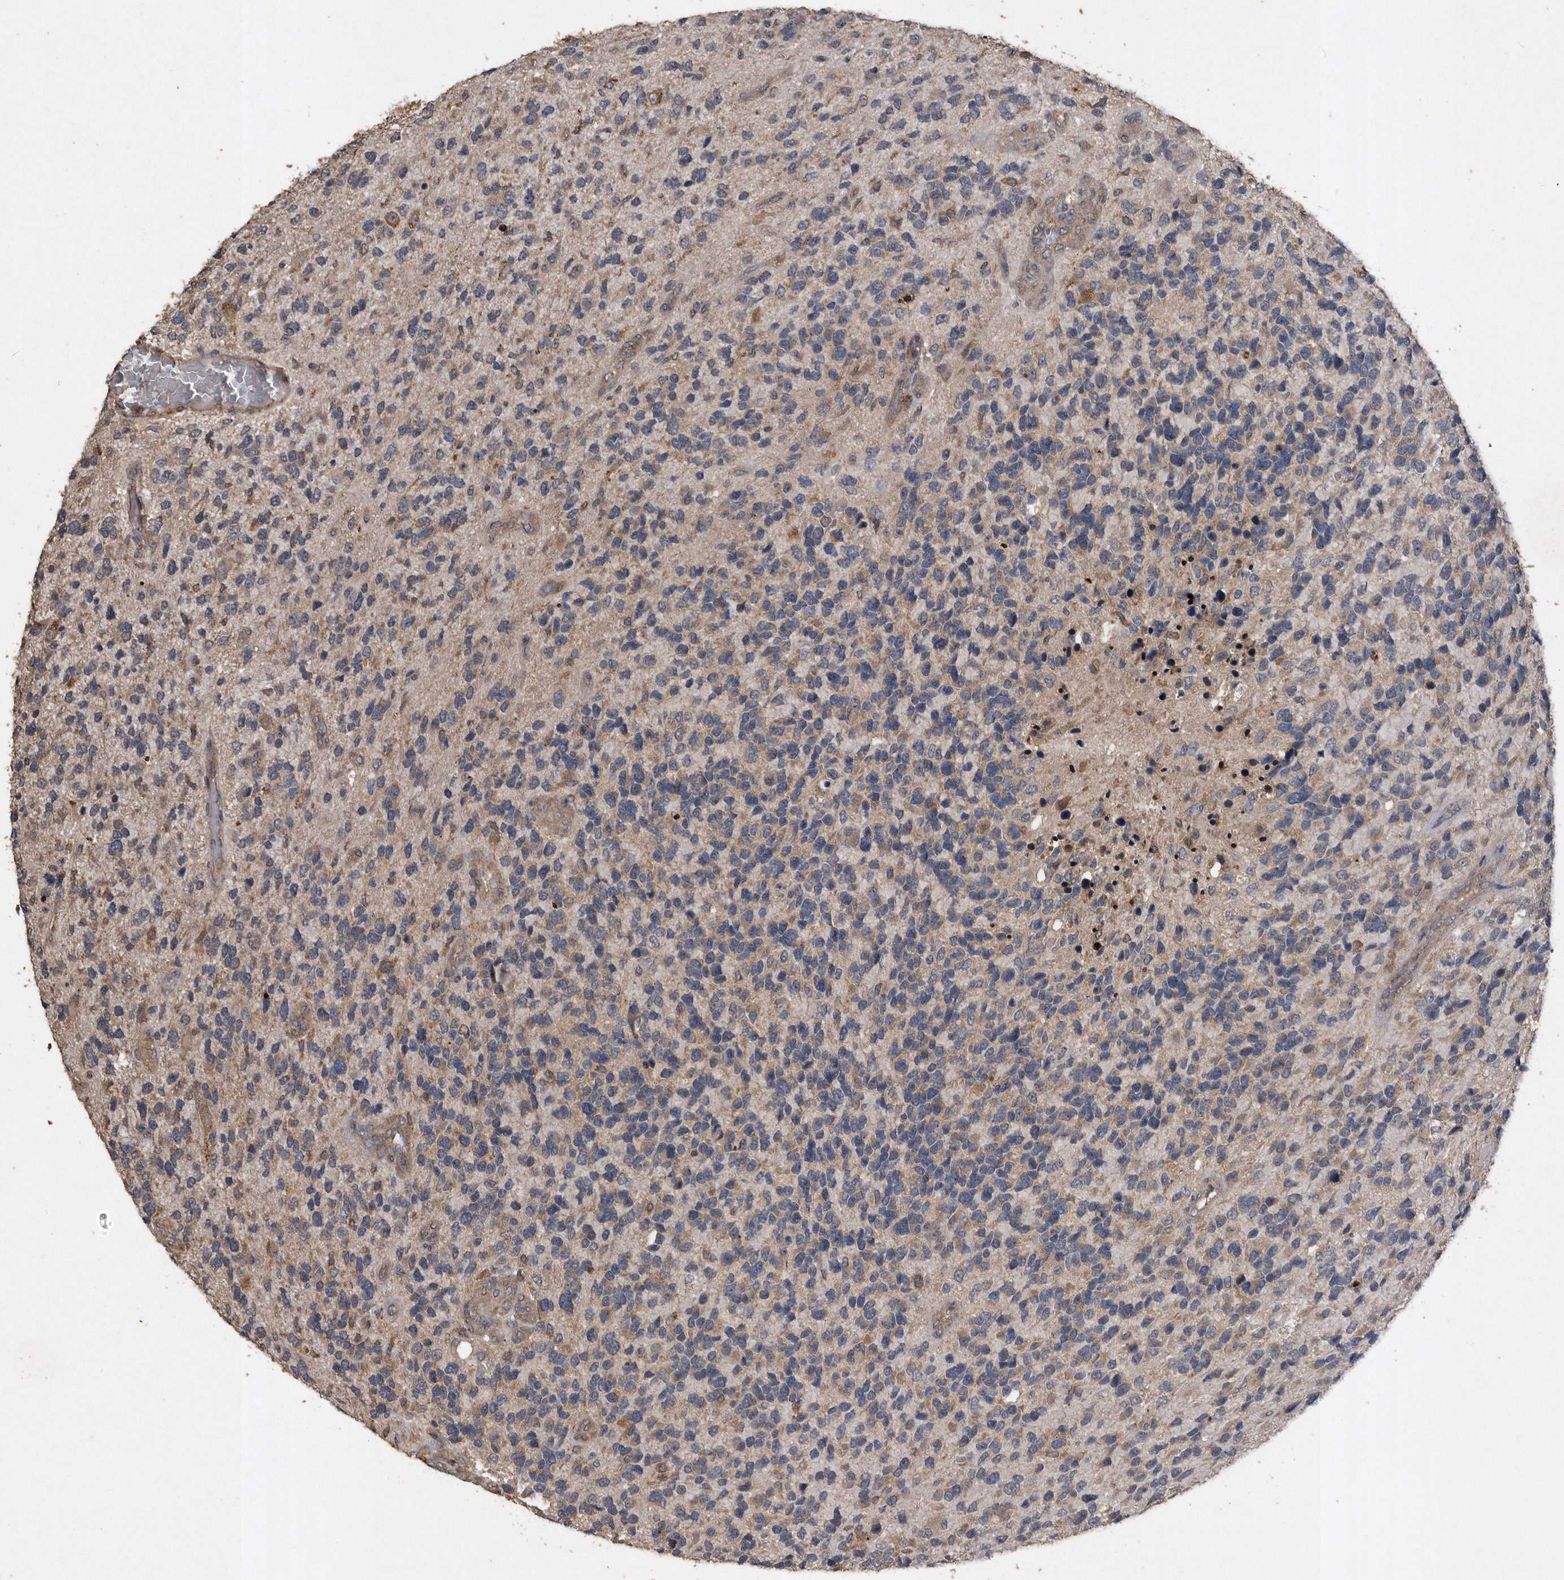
{"staining": {"intensity": "weak", "quantity": "25%-75%", "location": "cytoplasmic/membranous"}, "tissue": "glioma", "cell_type": "Tumor cells", "image_type": "cancer", "snomed": [{"axis": "morphology", "description": "Glioma, malignant, High grade"}, {"axis": "topography", "description": "Brain"}], "caption": "Immunohistochemical staining of human malignant glioma (high-grade) demonstrates low levels of weak cytoplasmic/membranous protein staining in about 25%-75% of tumor cells. The staining is performed using DAB (3,3'-diaminobenzidine) brown chromogen to label protein expression. The nuclei are counter-stained blue using hematoxylin.", "gene": "NRBP1", "patient": {"sex": "female", "age": 58}}